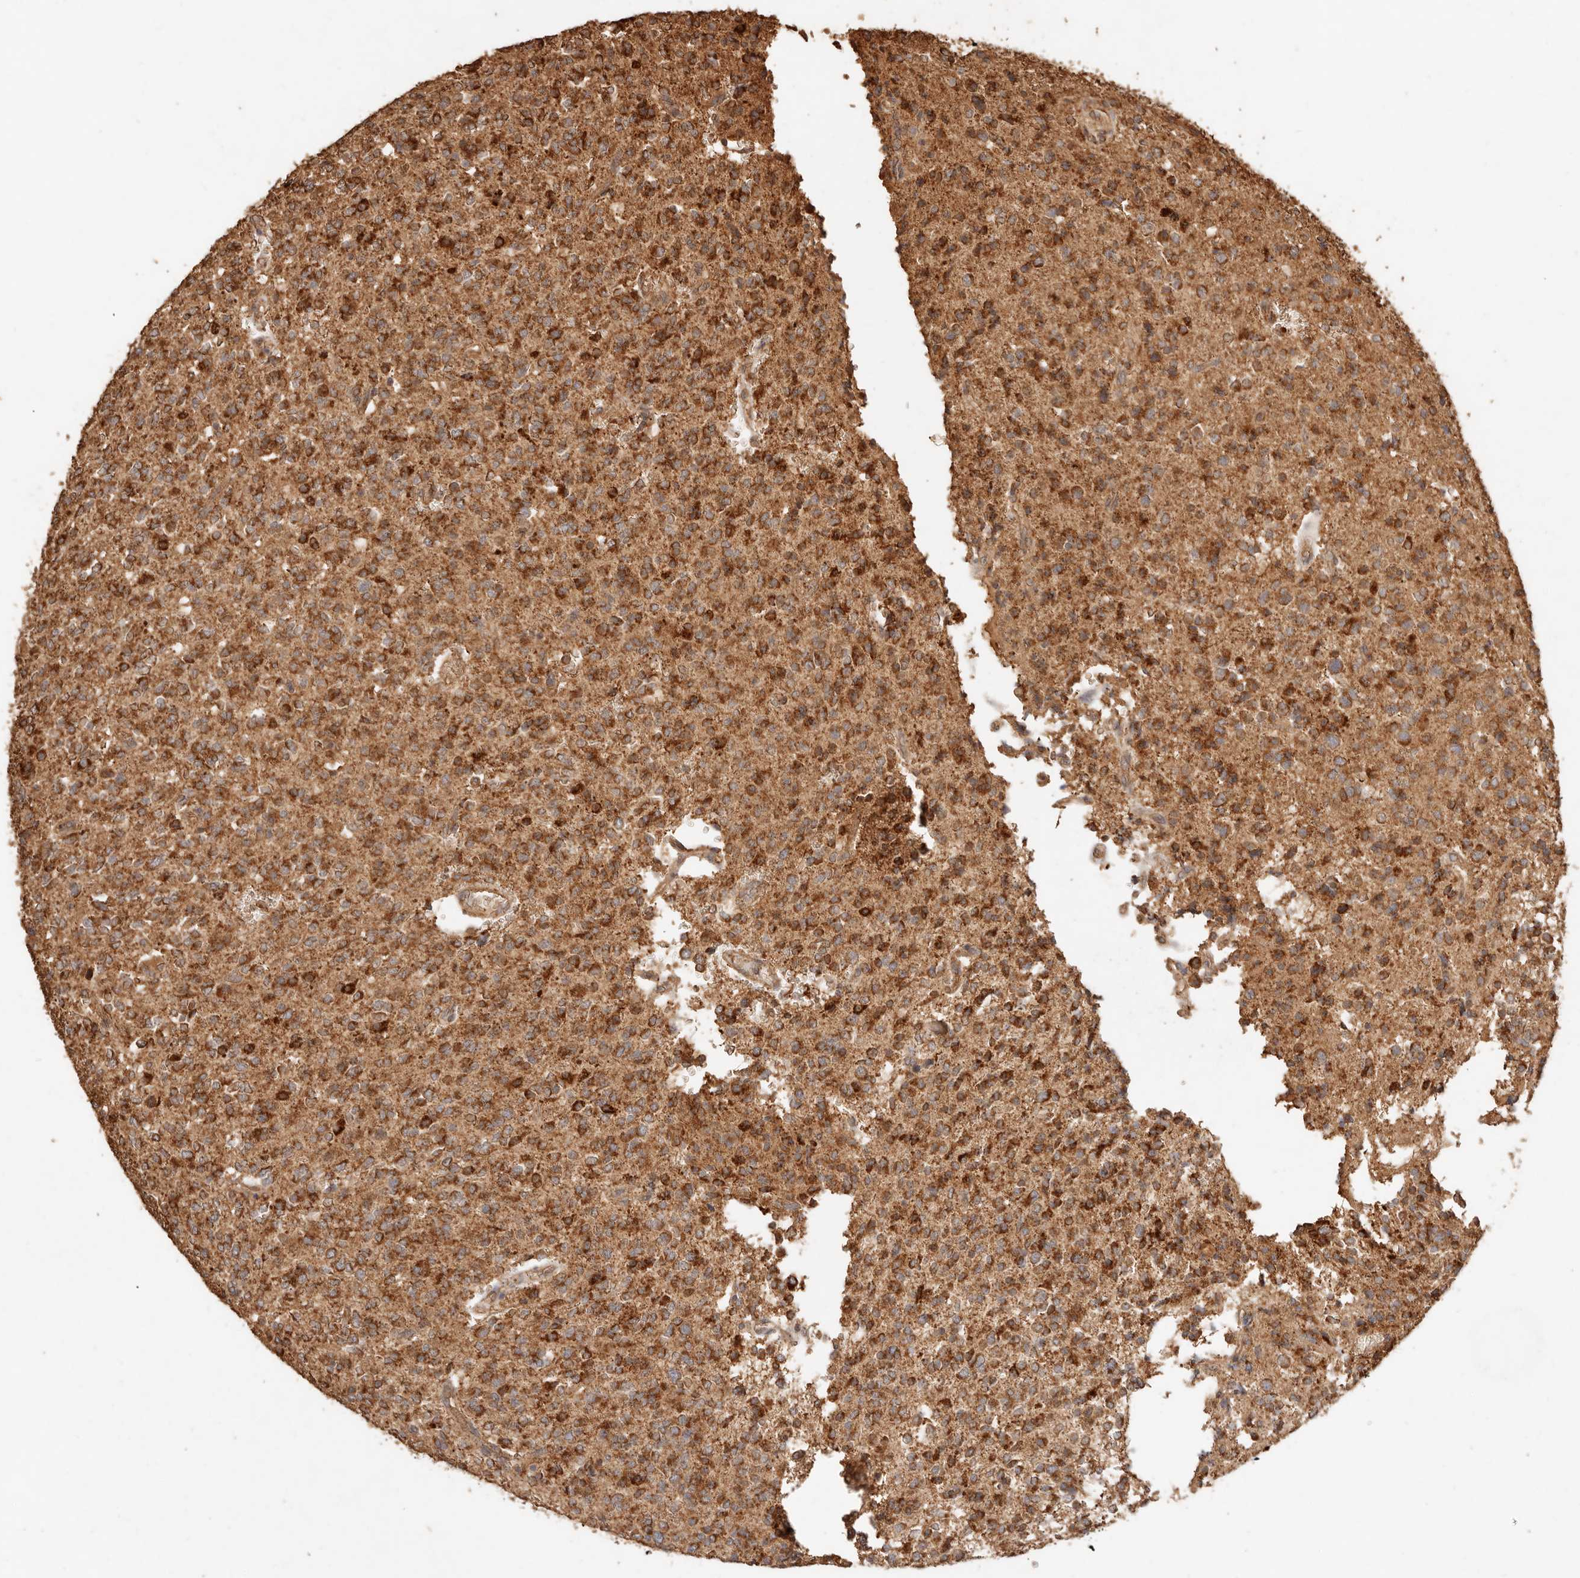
{"staining": {"intensity": "strong", "quantity": ">75%", "location": "cytoplasmic/membranous"}, "tissue": "glioma", "cell_type": "Tumor cells", "image_type": "cancer", "snomed": [{"axis": "morphology", "description": "Glioma, malignant, High grade"}, {"axis": "topography", "description": "Brain"}], "caption": "Protein expression analysis of glioma reveals strong cytoplasmic/membranous expression in approximately >75% of tumor cells.", "gene": "FAM180B", "patient": {"sex": "male", "age": 34}}